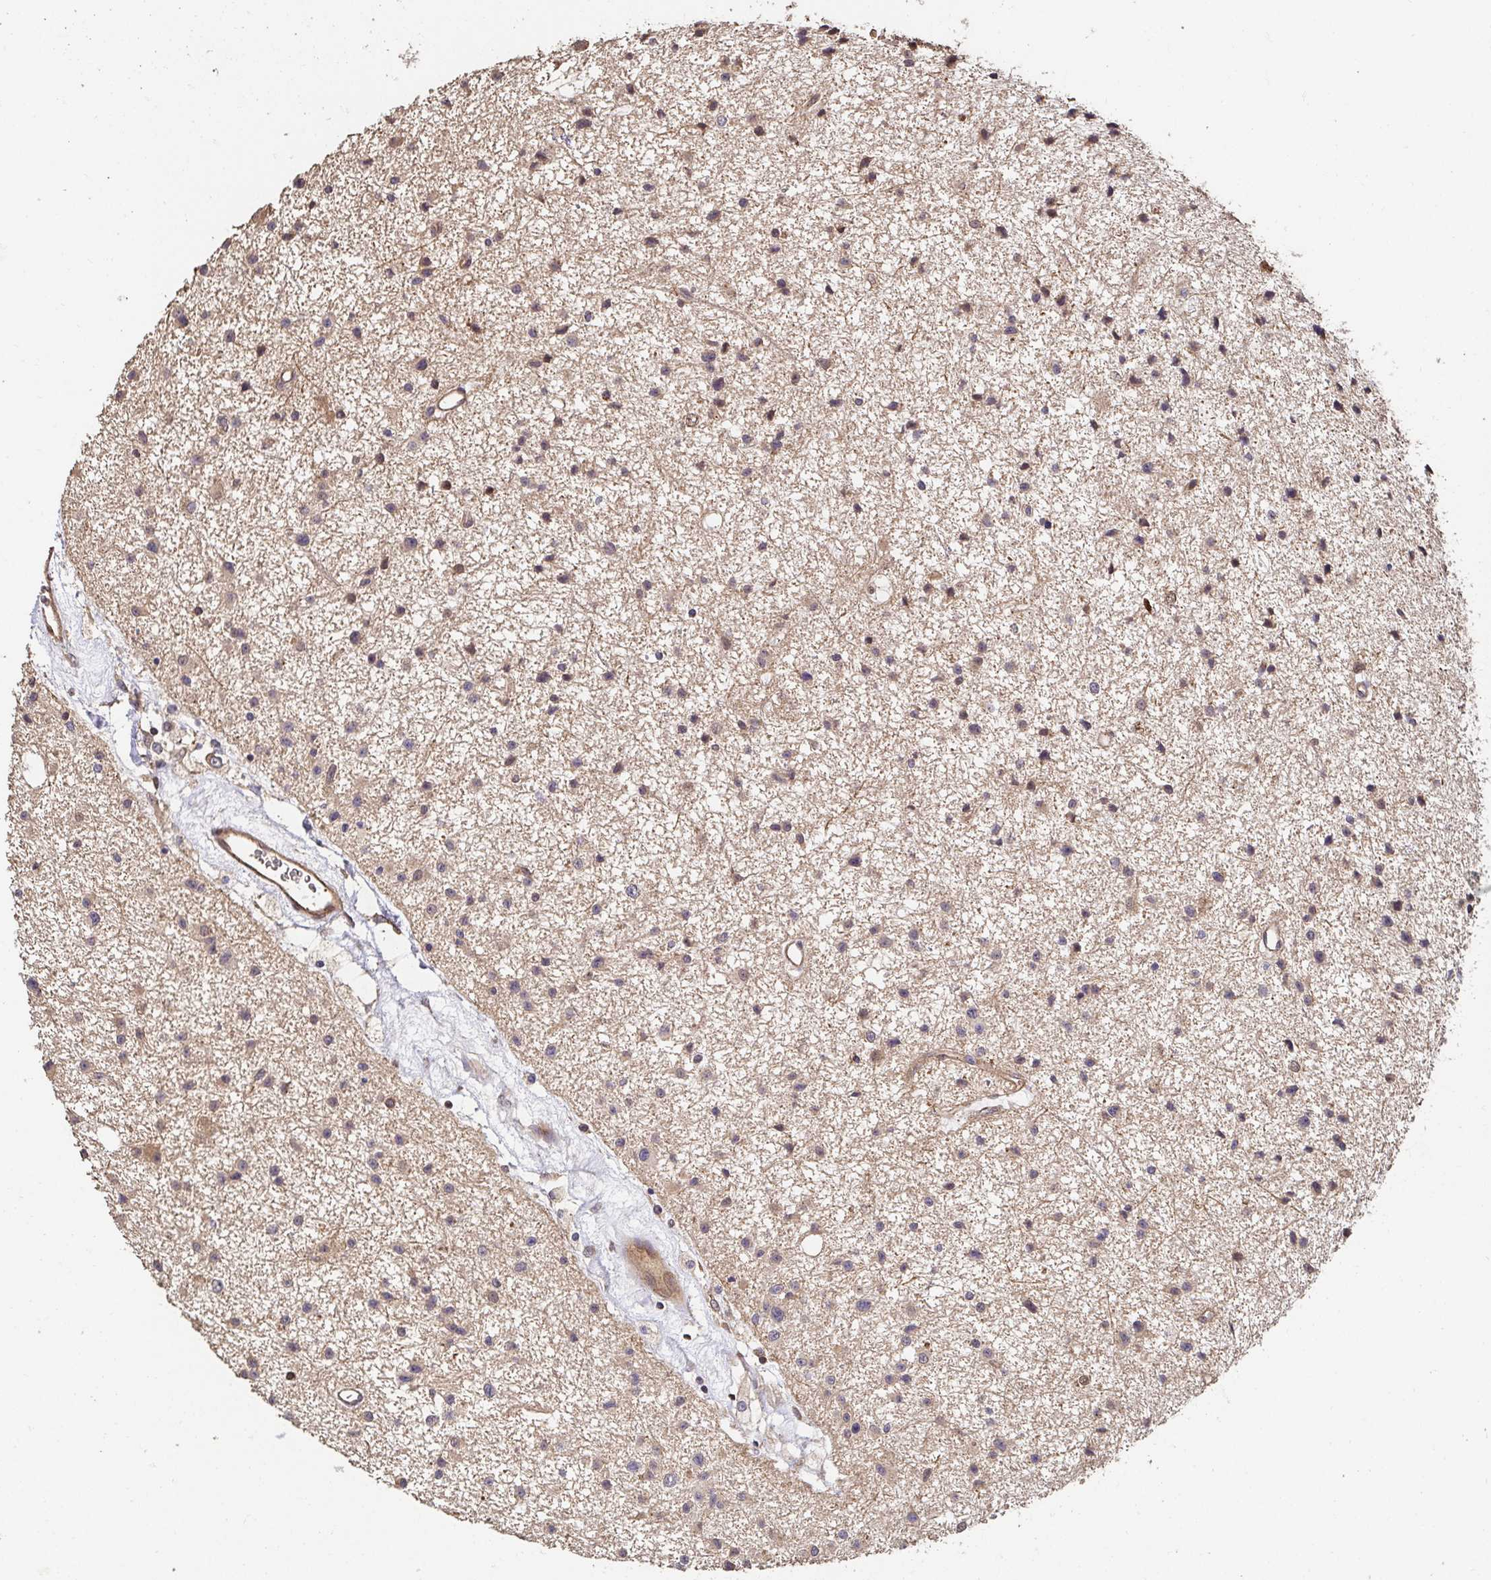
{"staining": {"intensity": "moderate", "quantity": "25%-75%", "location": "cytoplasmic/membranous"}, "tissue": "glioma", "cell_type": "Tumor cells", "image_type": "cancer", "snomed": [{"axis": "morphology", "description": "Glioma, malignant, Low grade"}, {"axis": "topography", "description": "Brain"}], "caption": "A high-resolution histopathology image shows IHC staining of malignant low-grade glioma, which displays moderate cytoplasmic/membranous staining in about 25%-75% of tumor cells. The protein of interest is shown in brown color, while the nuclei are stained blue.", "gene": "APBB1", "patient": {"sex": "male", "age": 43}}